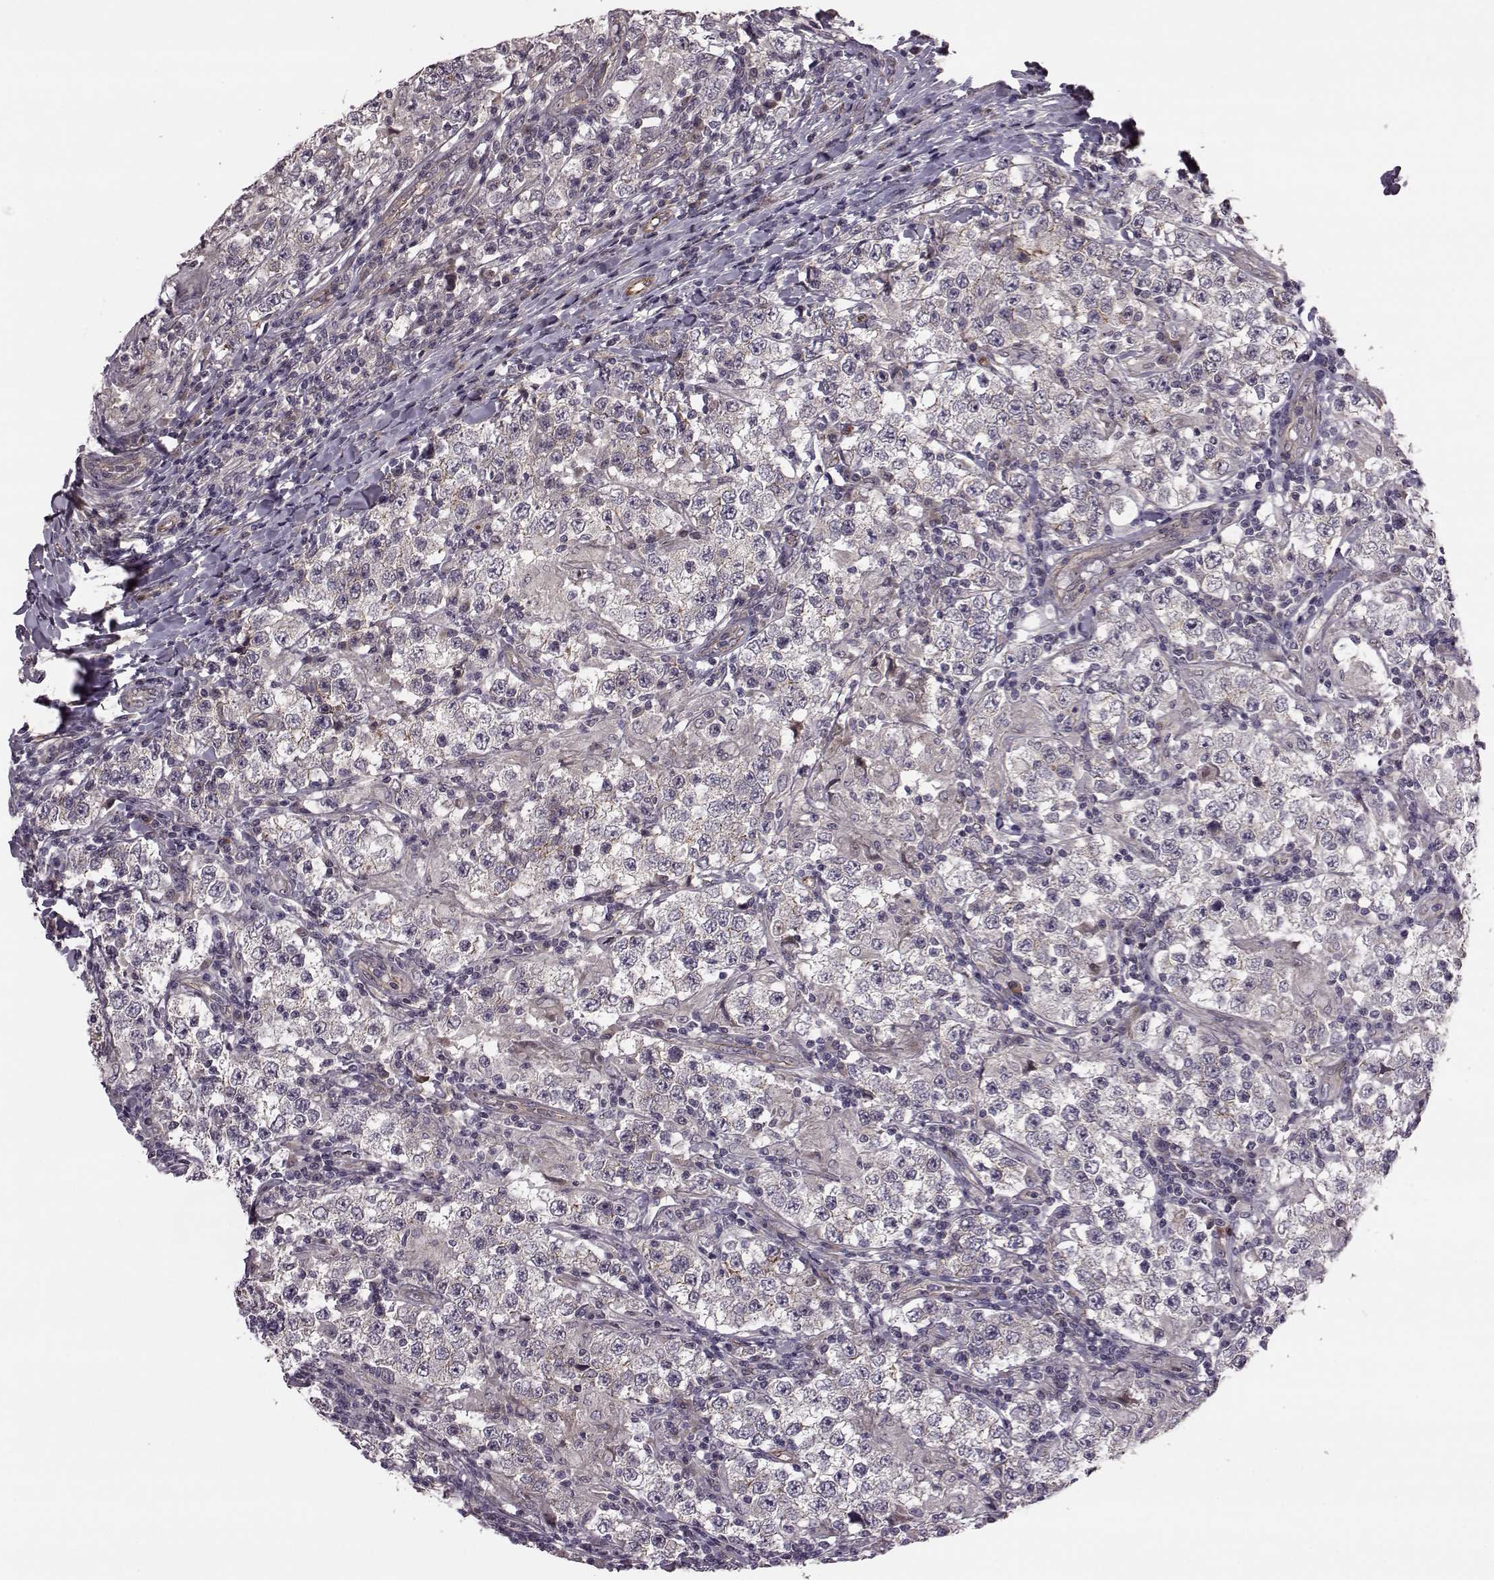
{"staining": {"intensity": "negative", "quantity": "none", "location": "none"}, "tissue": "testis cancer", "cell_type": "Tumor cells", "image_type": "cancer", "snomed": [{"axis": "morphology", "description": "Seminoma, NOS"}, {"axis": "morphology", "description": "Carcinoma, Embryonal, NOS"}, {"axis": "topography", "description": "Testis"}], "caption": "IHC histopathology image of neoplastic tissue: human testis cancer (embryonal carcinoma) stained with DAB exhibits no significant protein staining in tumor cells.", "gene": "SYNPO", "patient": {"sex": "male", "age": 41}}